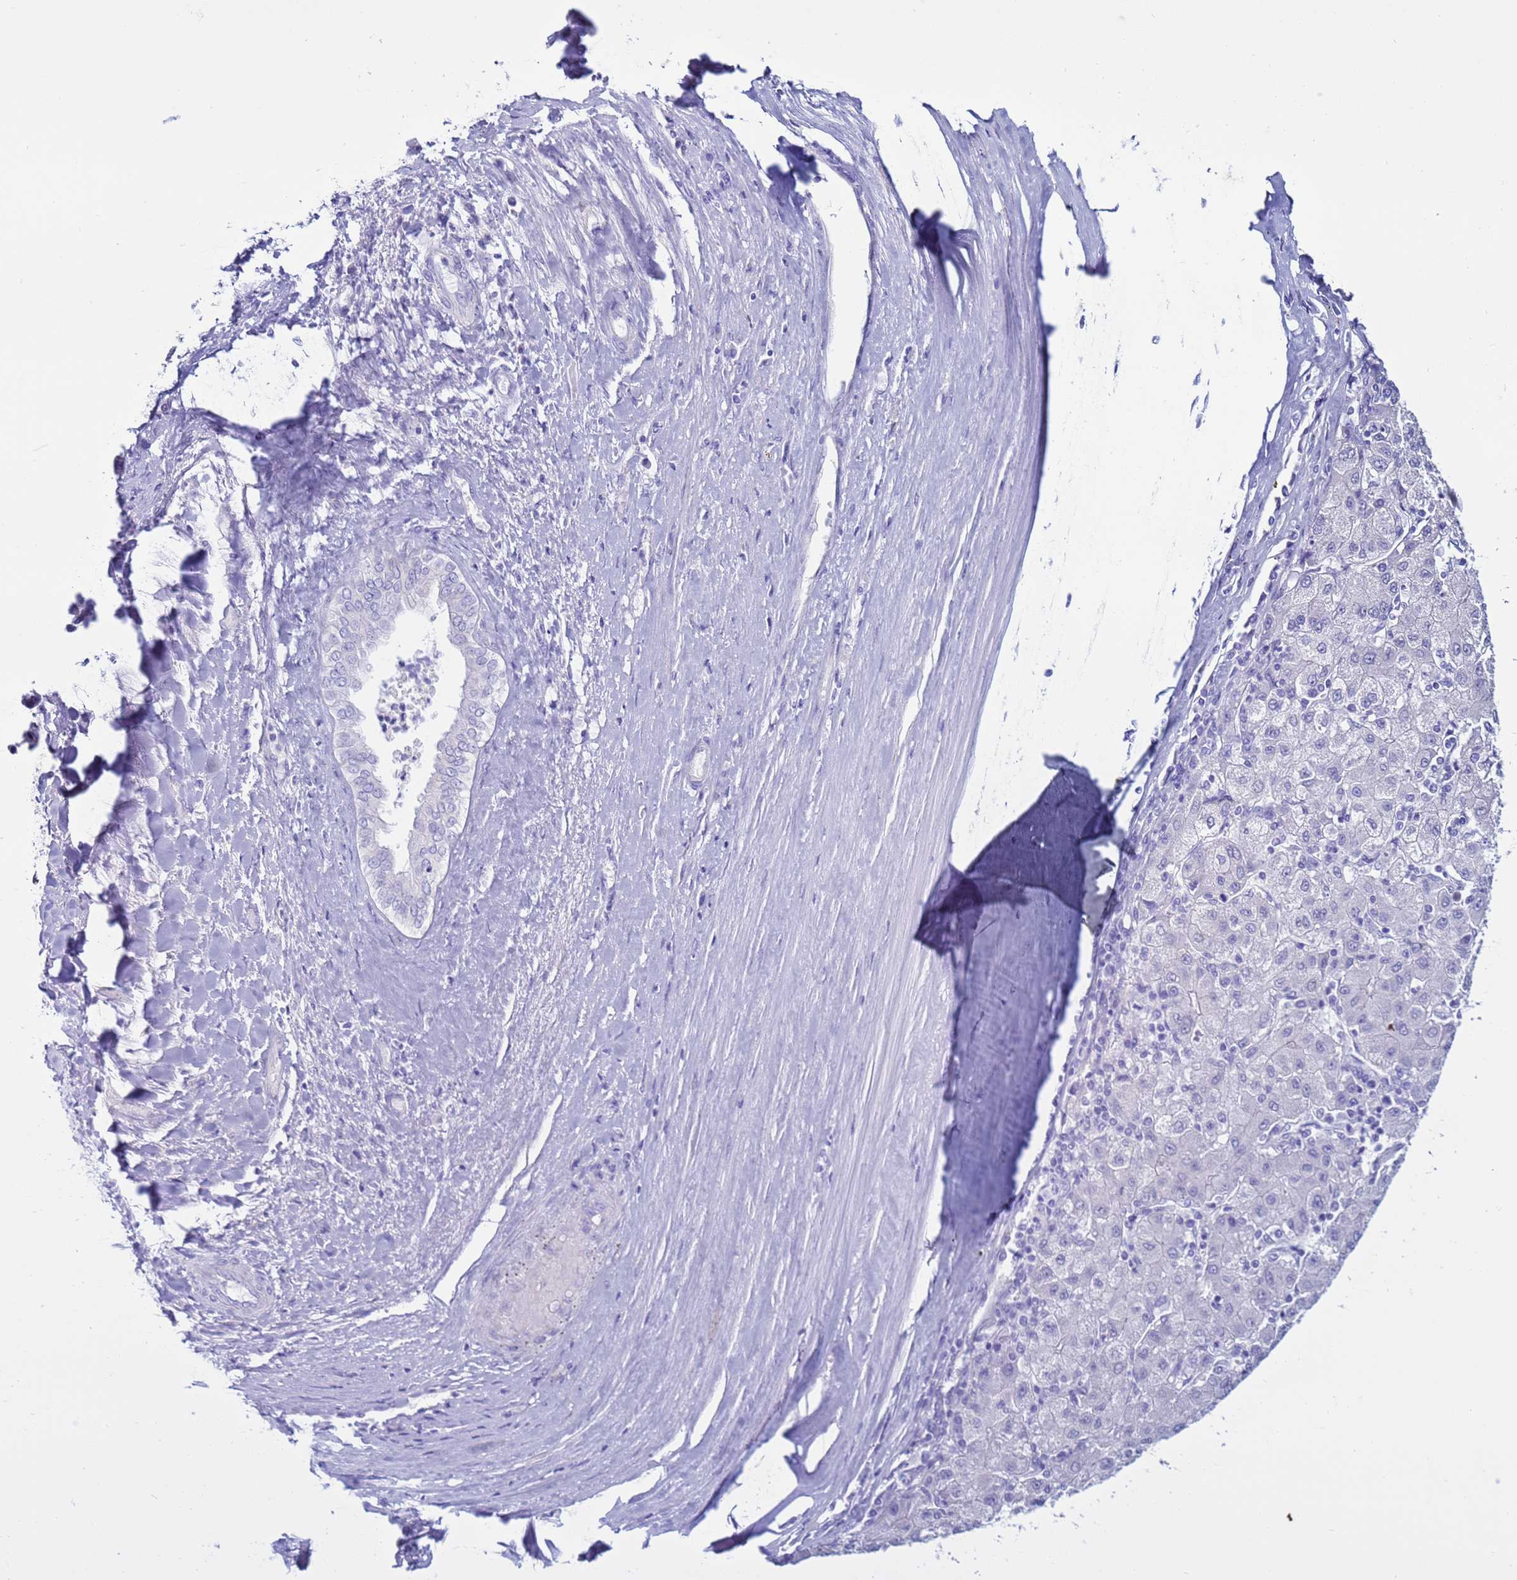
{"staining": {"intensity": "negative", "quantity": "none", "location": "none"}, "tissue": "liver cancer", "cell_type": "Tumor cells", "image_type": "cancer", "snomed": [{"axis": "morphology", "description": "Carcinoma, Hepatocellular, NOS"}, {"axis": "topography", "description": "Liver"}], "caption": "Tumor cells show no significant protein staining in liver cancer.", "gene": "CST4", "patient": {"sex": "male", "age": 72}}